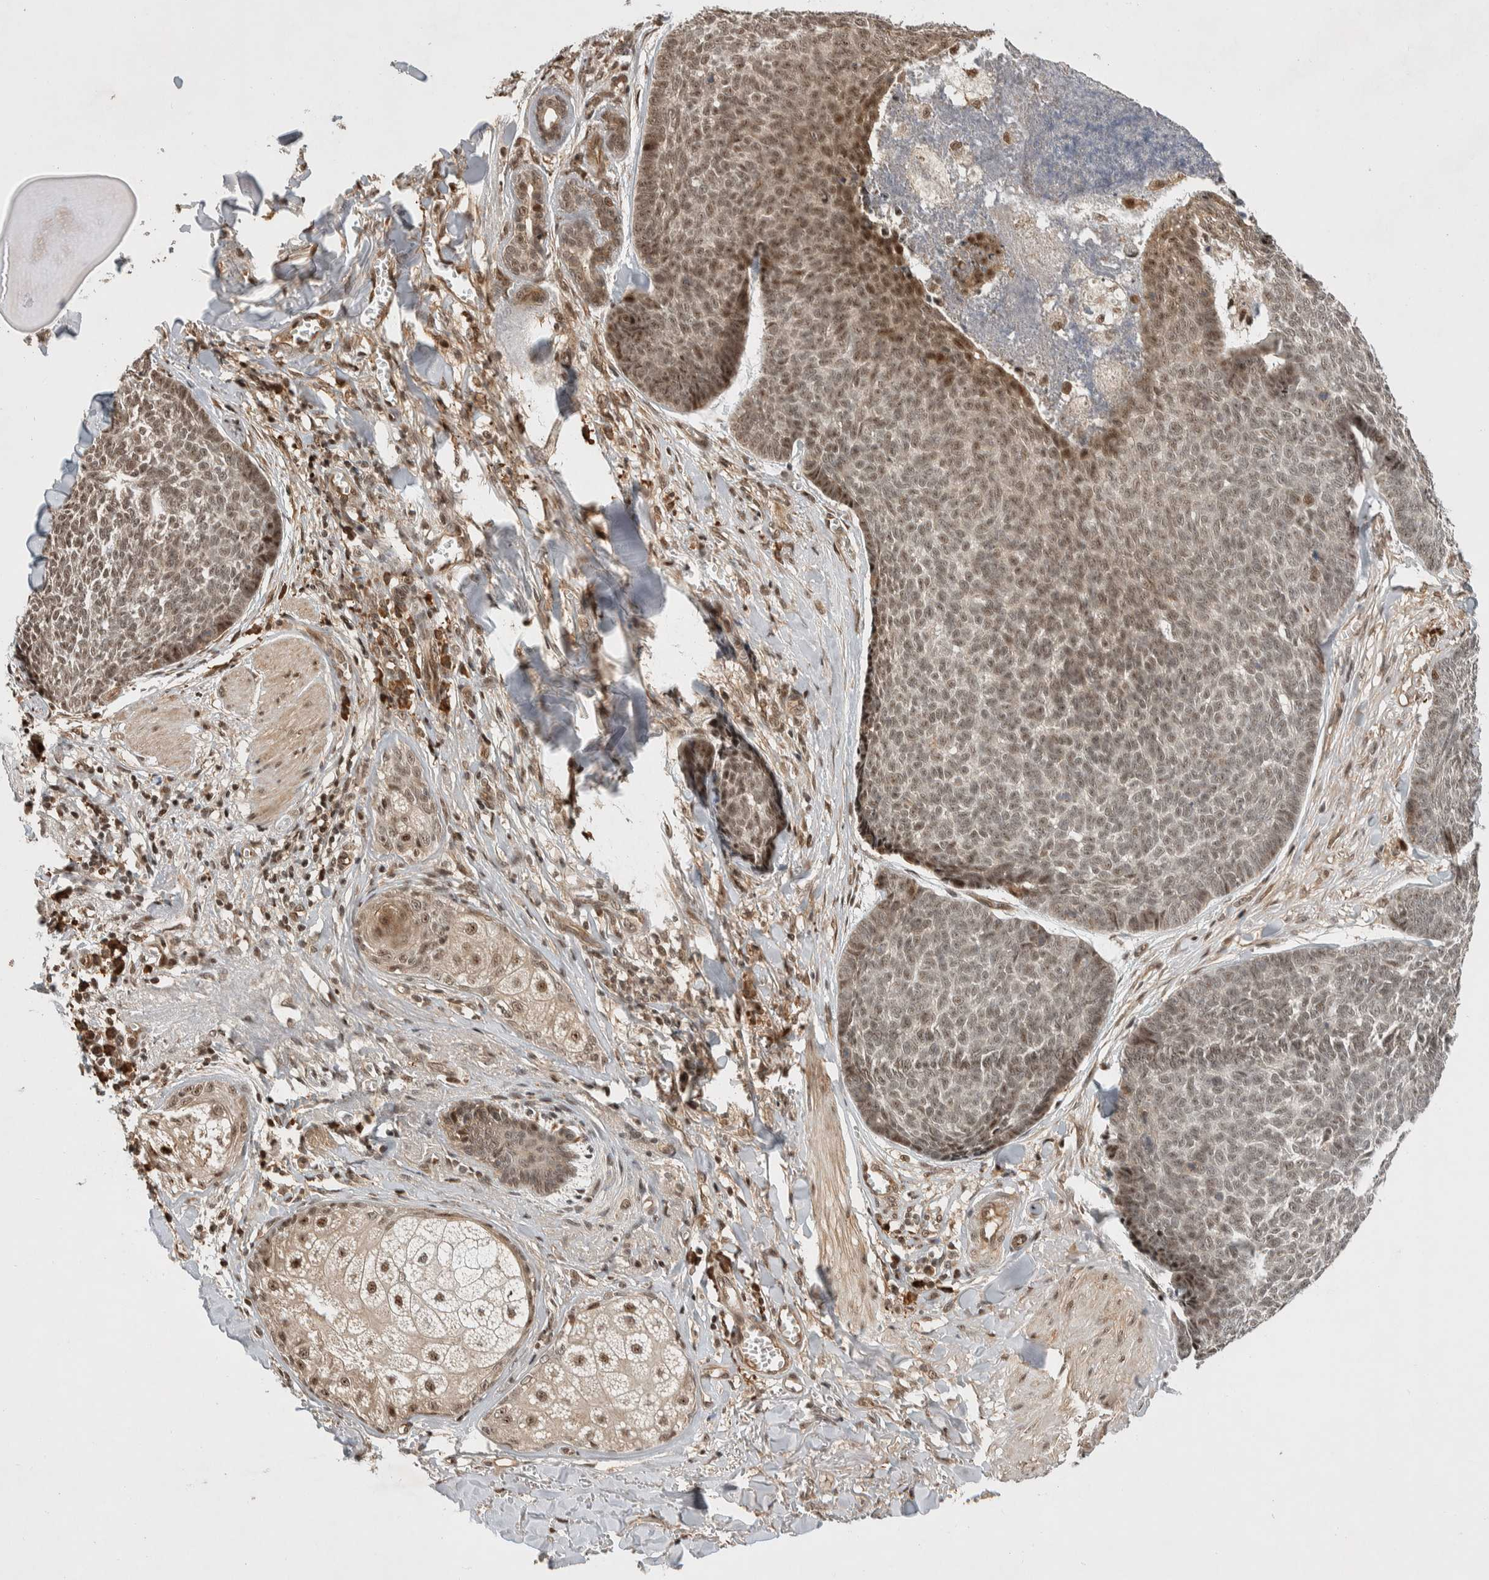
{"staining": {"intensity": "weak", "quantity": ">75%", "location": "cytoplasmic/membranous,nuclear"}, "tissue": "skin cancer", "cell_type": "Tumor cells", "image_type": "cancer", "snomed": [{"axis": "morphology", "description": "Basal cell carcinoma"}, {"axis": "topography", "description": "Skin"}], "caption": "Immunohistochemical staining of basal cell carcinoma (skin) demonstrates low levels of weak cytoplasmic/membranous and nuclear protein staining in about >75% of tumor cells. (brown staining indicates protein expression, while blue staining denotes nuclei).", "gene": "TOR1B", "patient": {"sex": "male", "age": 84}}